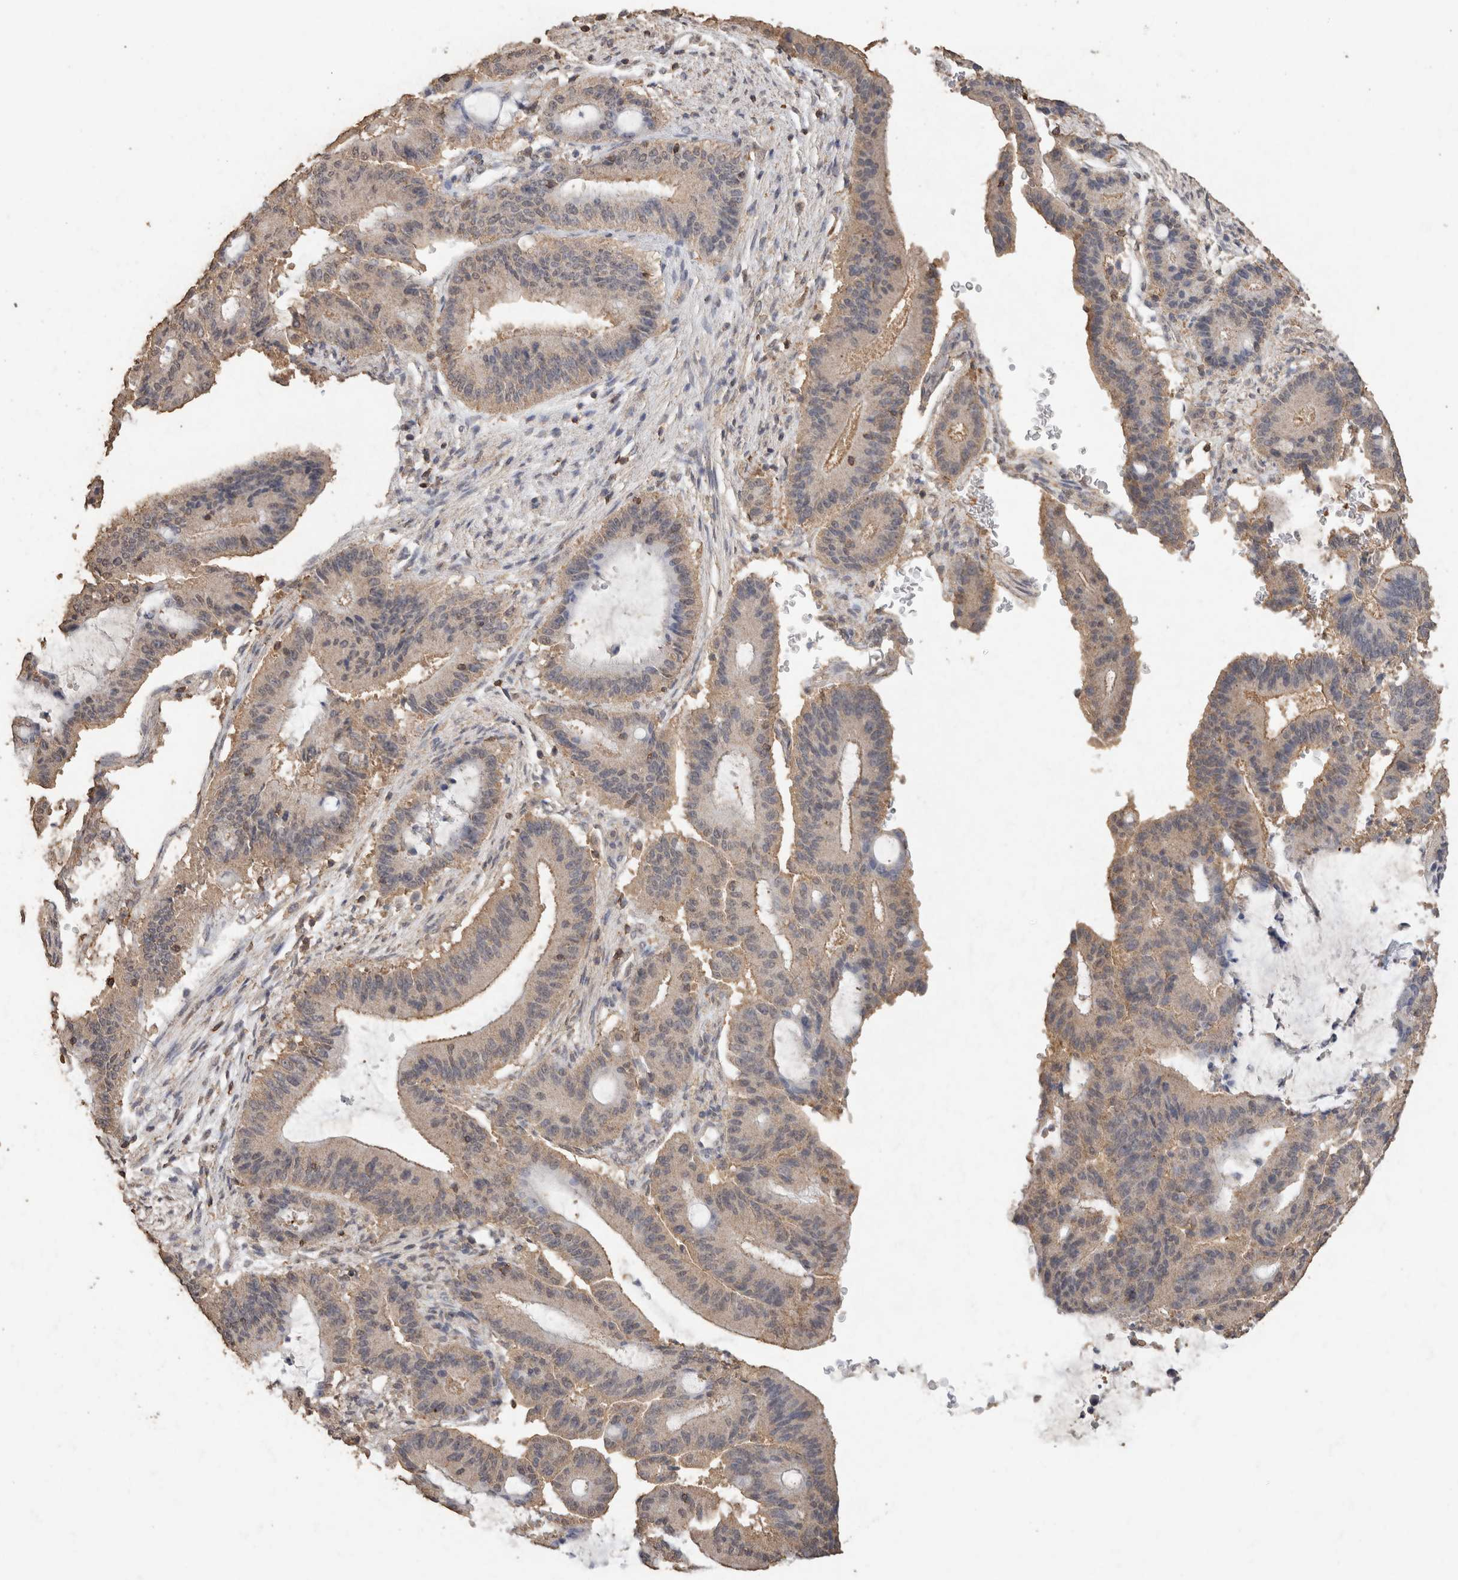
{"staining": {"intensity": "weak", "quantity": "<25%", "location": "cytoplasmic/membranous"}, "tissue": "liver cancer", "cell_type": "Tumor cells", "image_type": "cancer", "snomed": [{"axis": "morphology", "description": "Cholangiocarcinoma"}, {"axis": "topography", "description": "Liver"}], "caption": "Tumor cells show no significant staining in liver cancer.", "gene": "CX3CL1", "patient": {"sex": "female", "age": 73}}